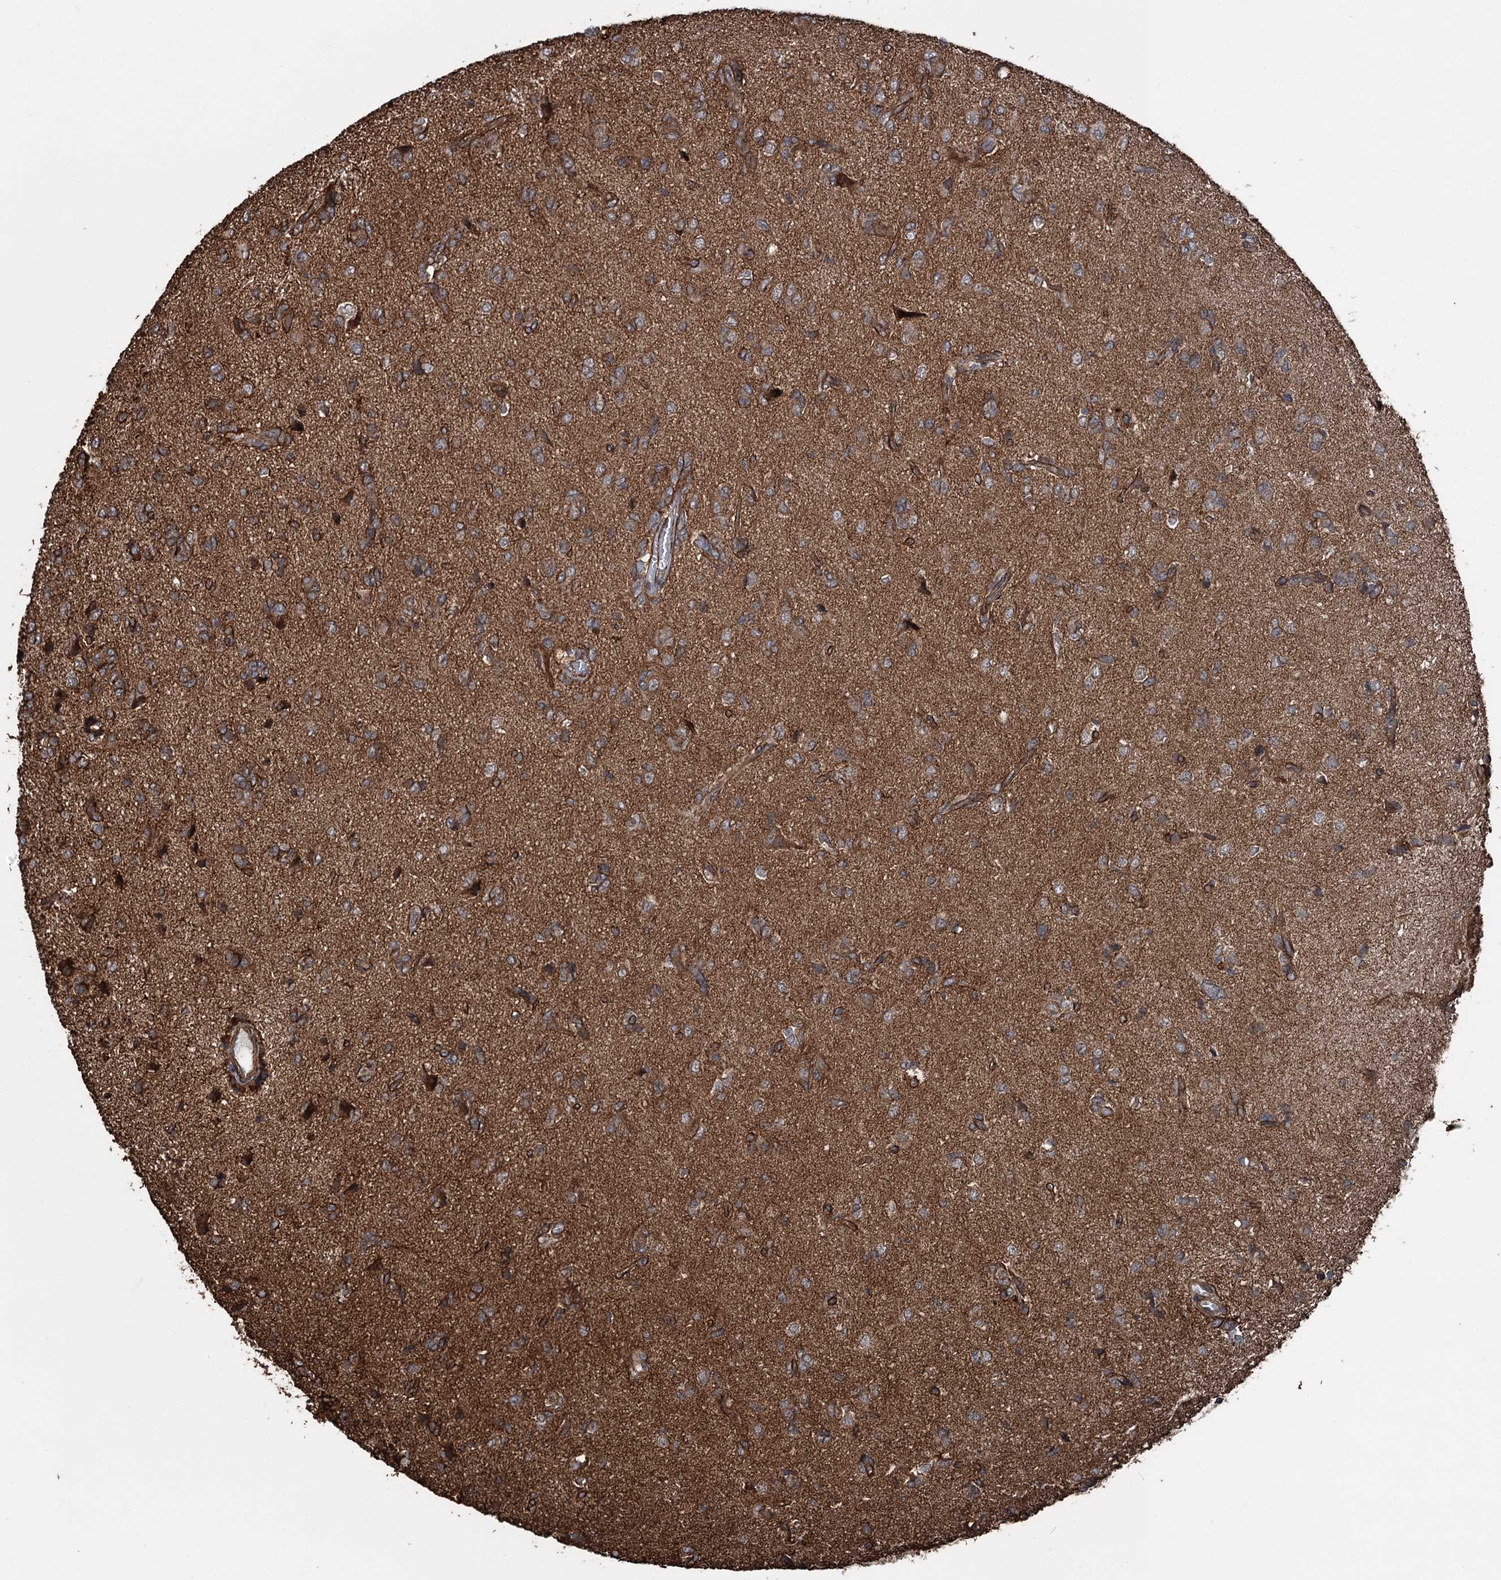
{"staining": {"intensity": "moderate", "quantity": ">75%", "location": "cytoplasmic/membranous"}, "tissue": "glioma", "cell_type": "Tumor cells", "image_type": "cancer", "snomed": [{"axis": "morphology", "description": "Glioma, malignant, High grade"}, {"axis": "topography", "description": "Brain"}], "caption": "There is medium levels of moderate cytoplasmic/membranous staining in tumor cells of glioma, as demonstrated by immunohistochemical staining (brown color).", "gene": "ITFG2", "patient": {"sex": "female", "age": 59}}